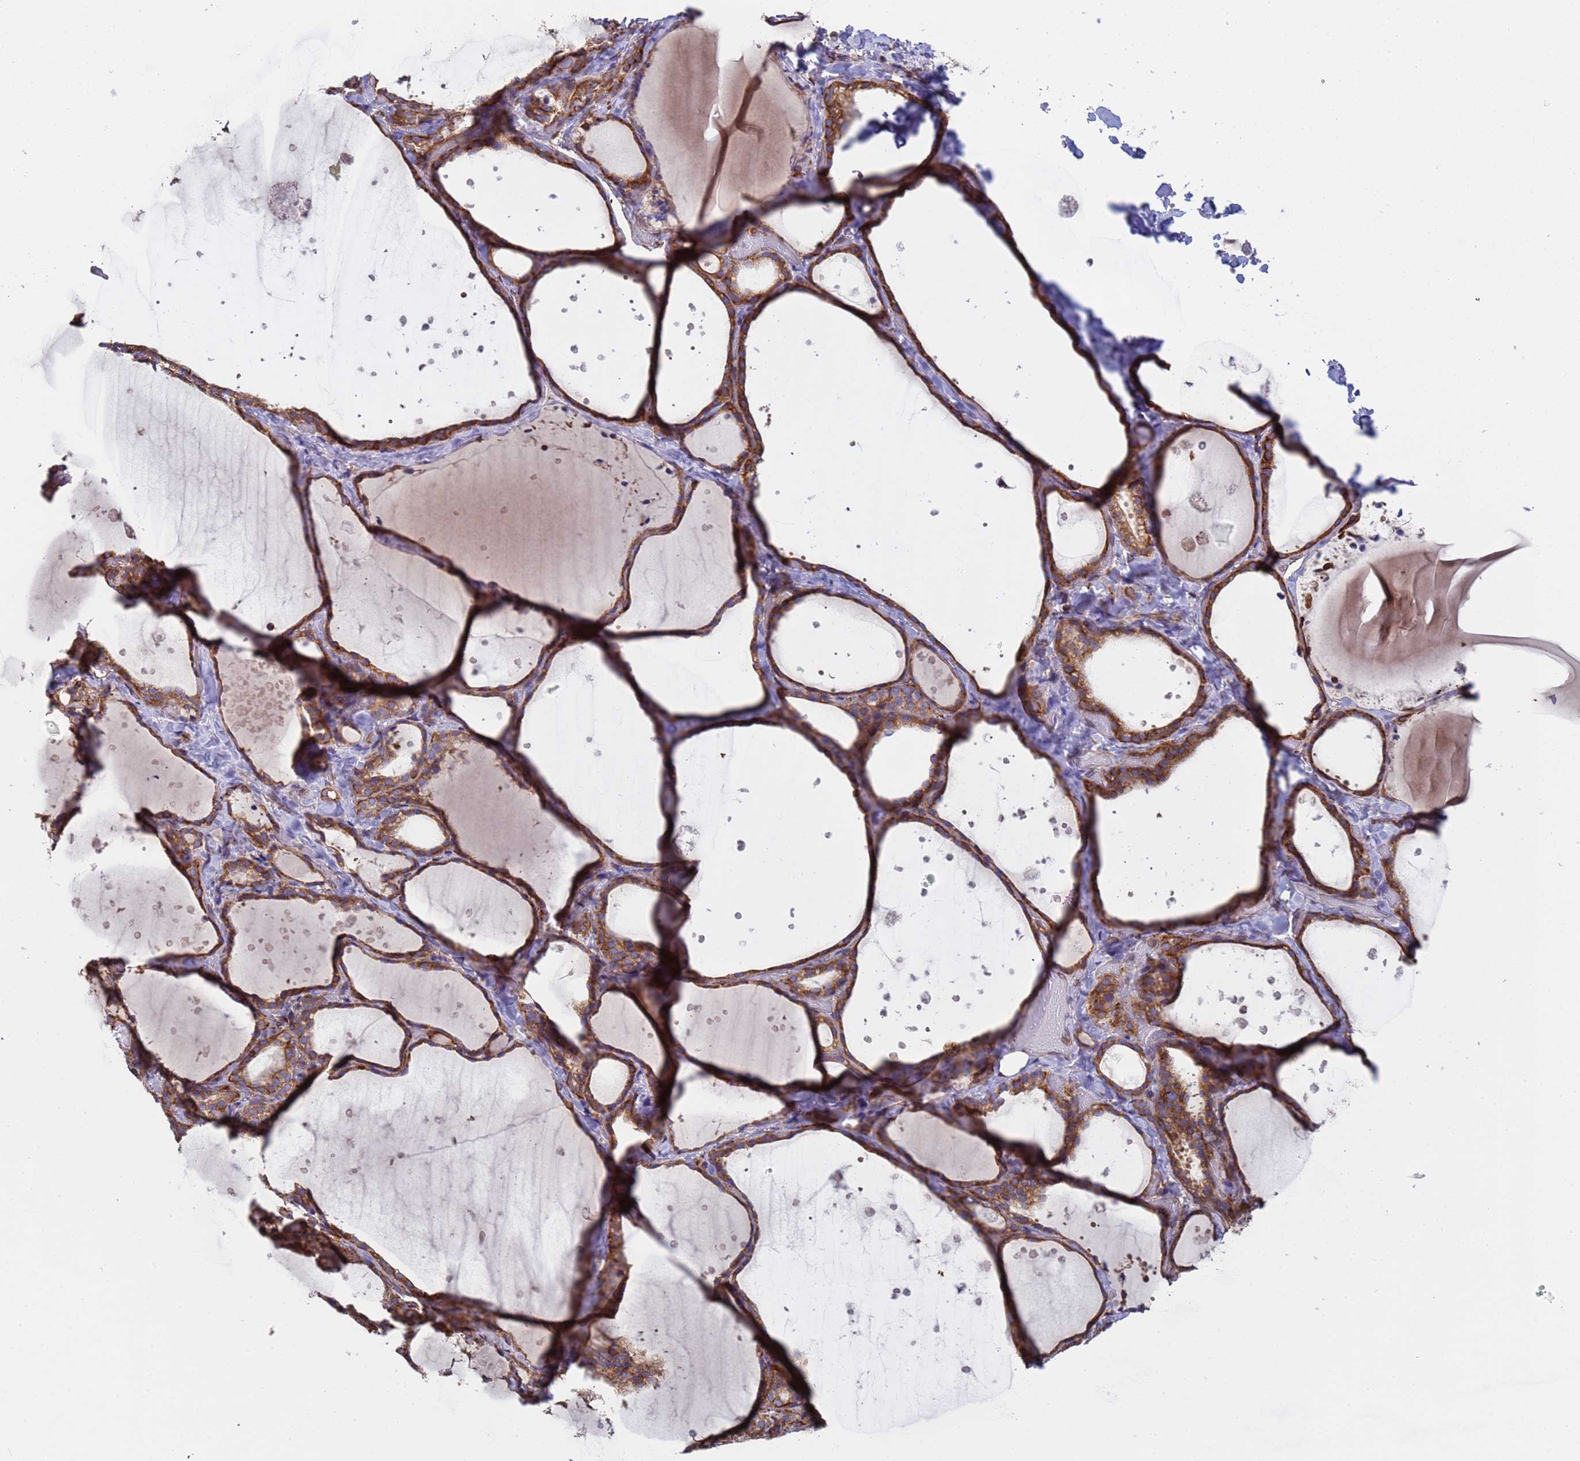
{"staining": {"intensity": "moderate", "quantity": ">75%", "location": "cytoplasmic/membranous"}, "tissue": "thyroid gland", "cell_type": "Glandular cells", "image_type": "normal", "snomed": [{"axis": "morphology", "description": "Normal tissue, NOS"}, {"axis": "topography", "description": "Thyroid gland"}], "caption": "Protein analysis of normal thyroid gland exhibits moderate cytoplasmic/membranous positivity in approximately >75% of glandular cells. (DAB = brown stain, brightfield microscopy at high magnification).", "gene": "NUDT12", "patient": {"sex": "female", "age": 44}}